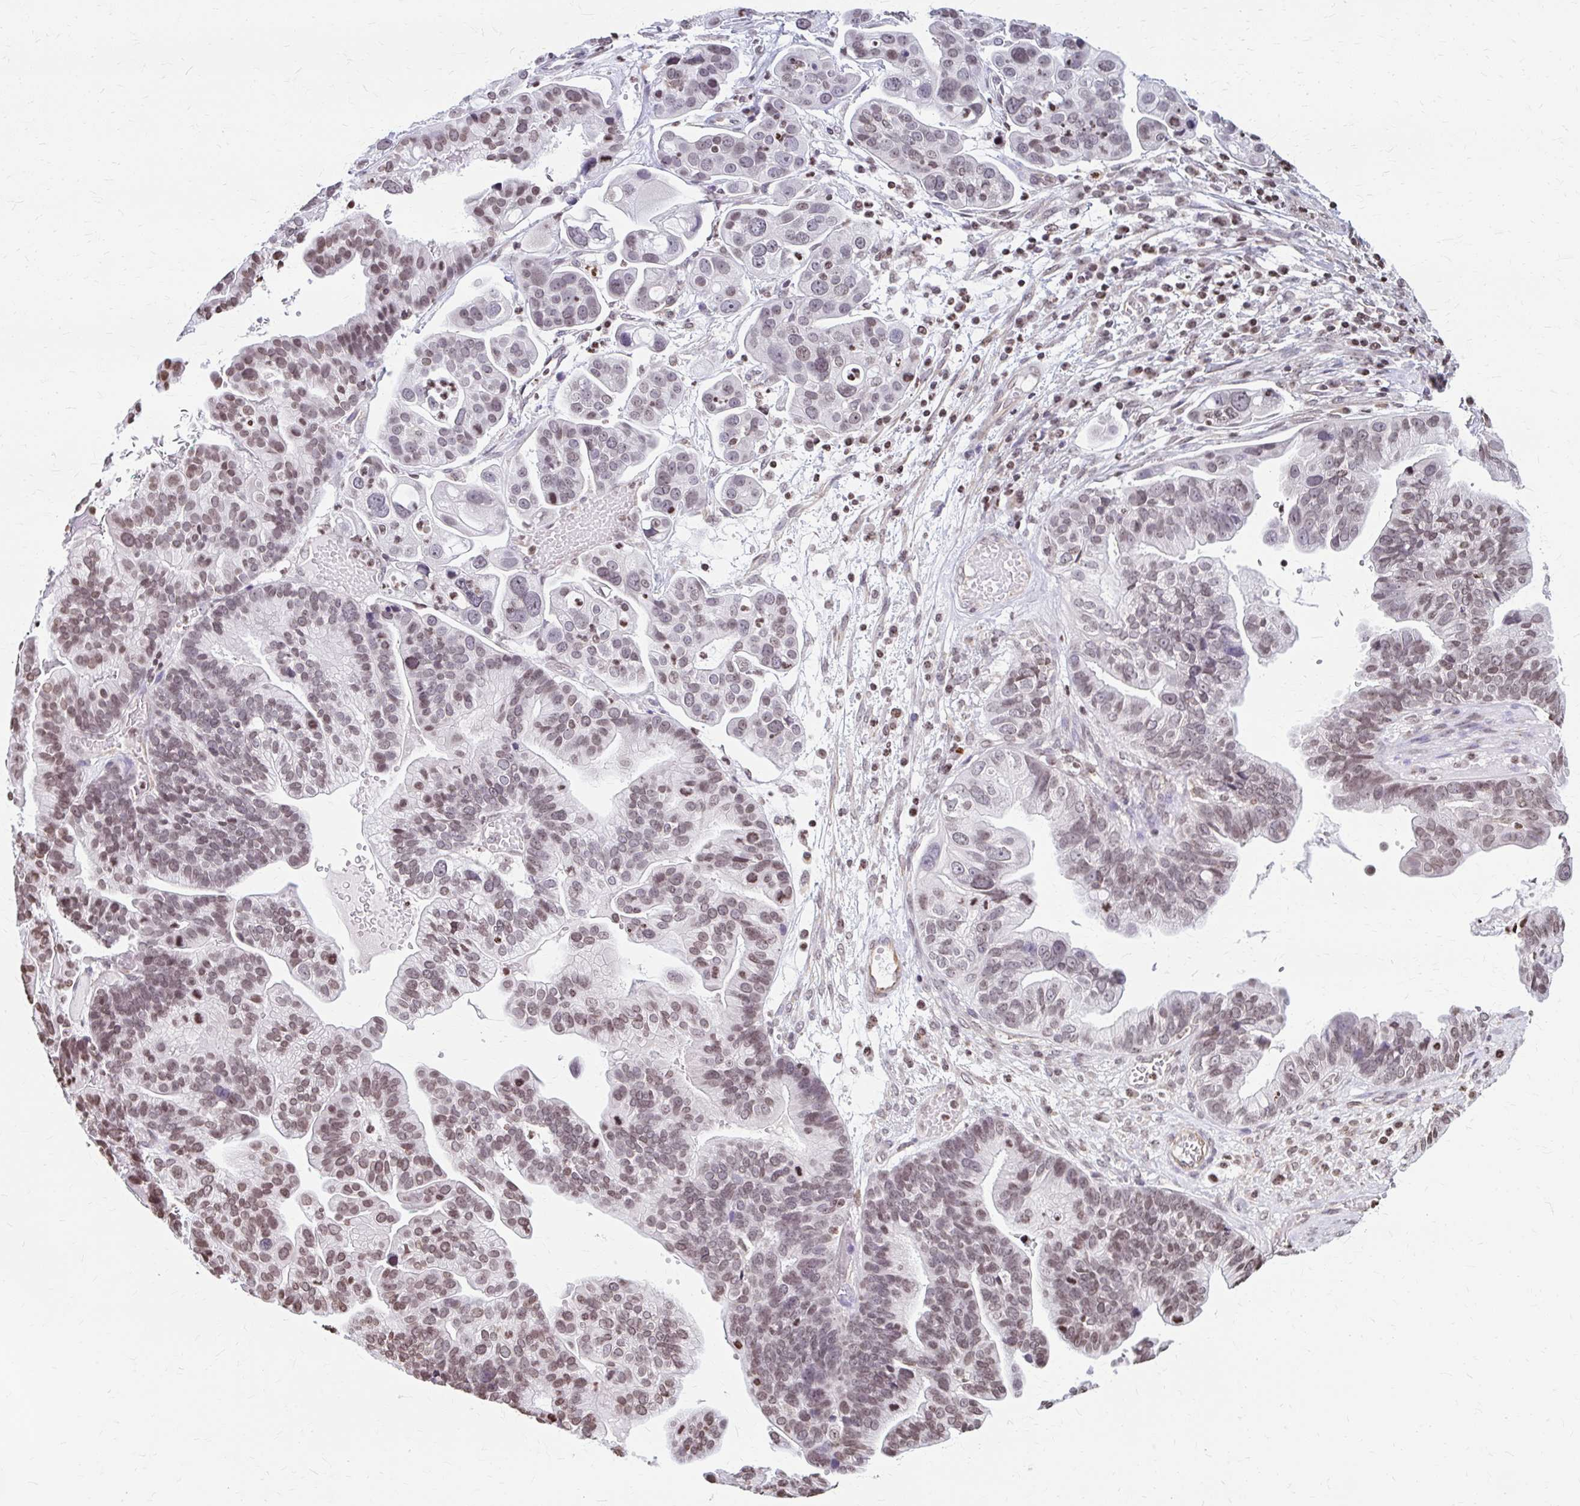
{"staining": {"intensity": "moderate", "quantity": "25%-75%", "location": "nuclear"}, "tissue": "ovarian cancer", "cell_type": "Tumor cells", "image_type": "cancer", "snomed": [{"axis": "morphology", "description": "Cystadenocarcinoma, serous, NOS"}, {"axis": "topography", "description": "Ovary"}], "caption": "Immunohistochemistry of human ovarian serous cystadenocarcinoma demonstrates medium levels of moderate nuclear staining in about 25%-75% of tumor cells.", "gene": "ORC3", "patient": {"sex": "female", "age": 56}}